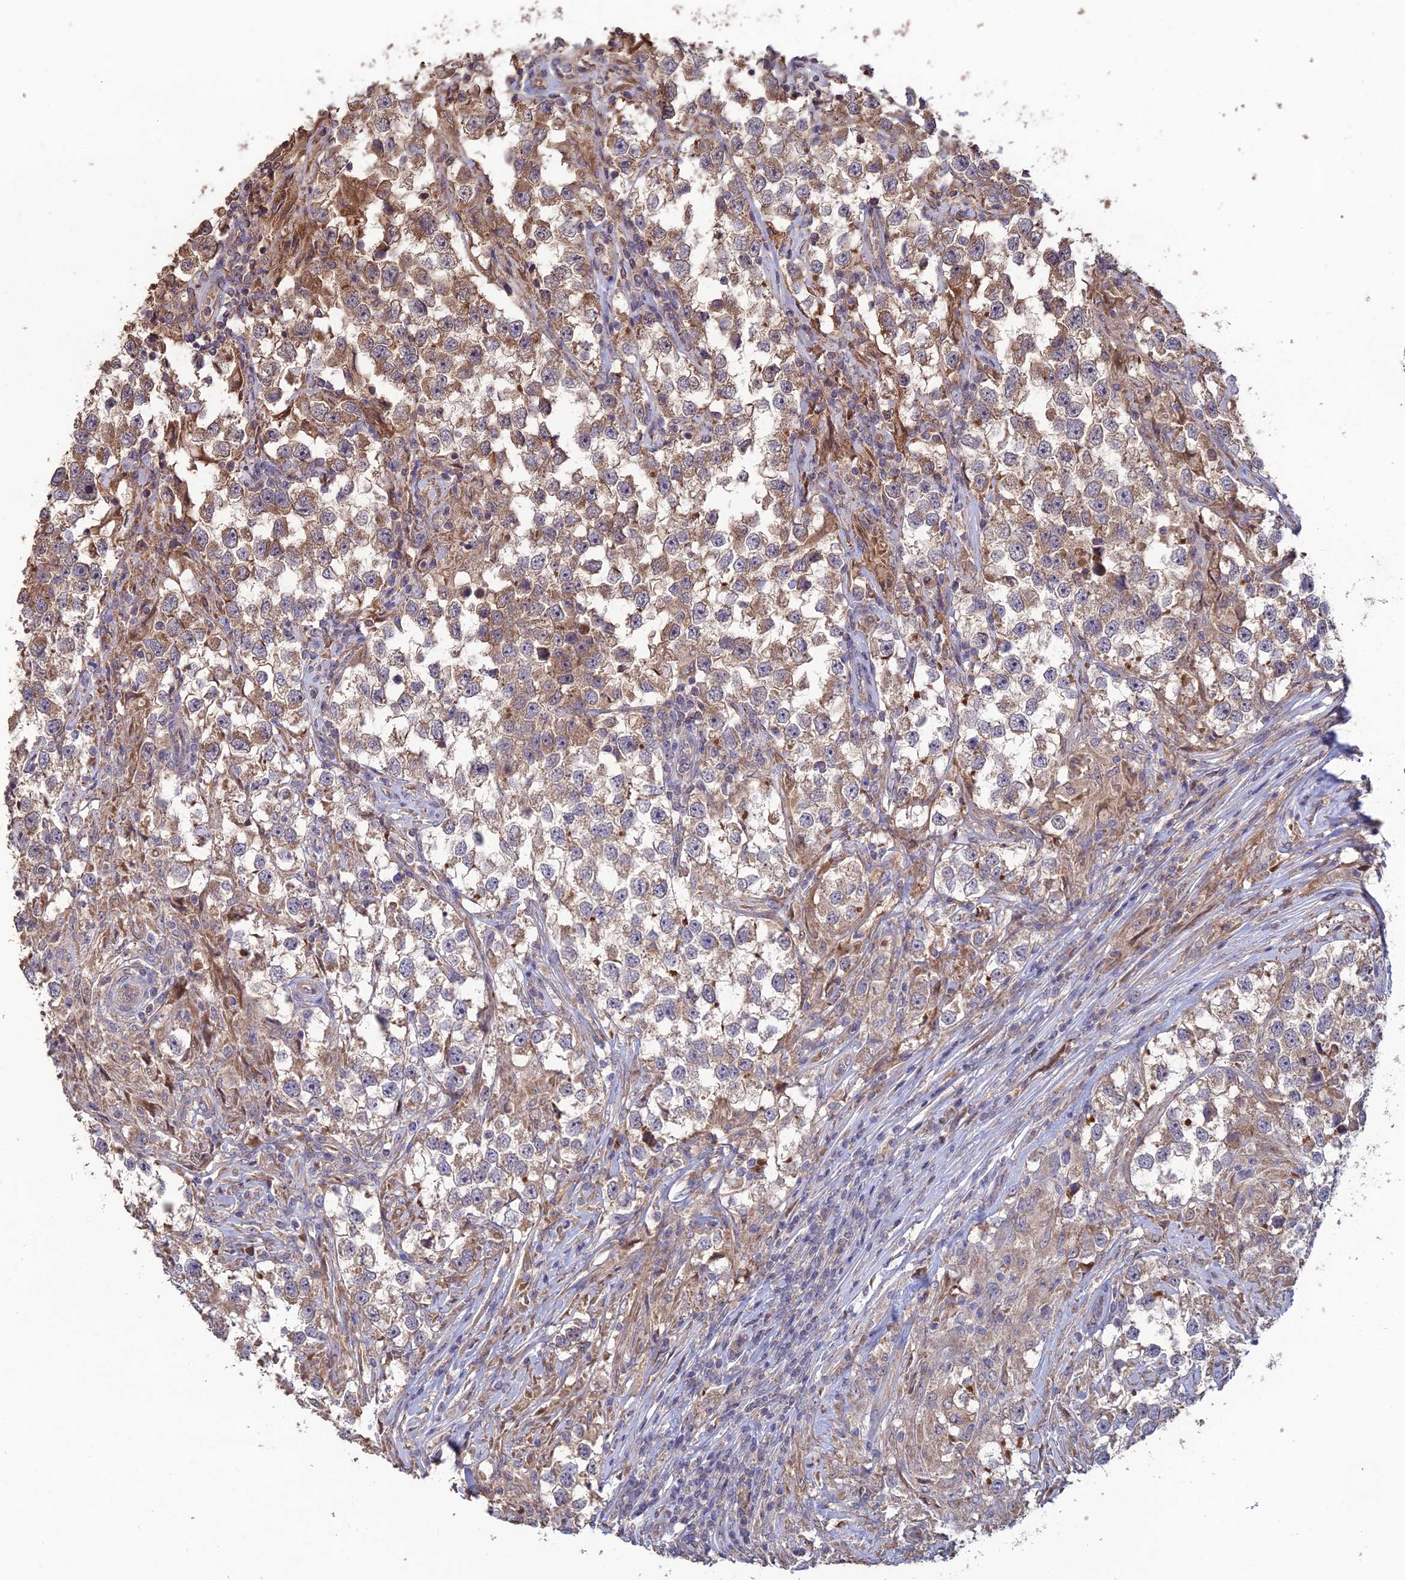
{"staining": {"intensity": "moderate", "quantity": ">75%", "location": "cytoplasmic/membranous"}, "tissue": "testis cancer", "cell_type": "Tumor cells", "image_type": "cancer", "snomed": [{"axis": "morphology", "description": "Seminoma, NOS"}, {"axis": "topography", "description": "Testis"}], "caption": "This micrograph demonstrates immunohistochemistry staining of human testis cancer (seminoma), with medium moderate cytoplasmic/membranous positivity in about >75% of tumor cells.", "gene": "SHISA5", "patient": {"sex": "male", "age": 46}}